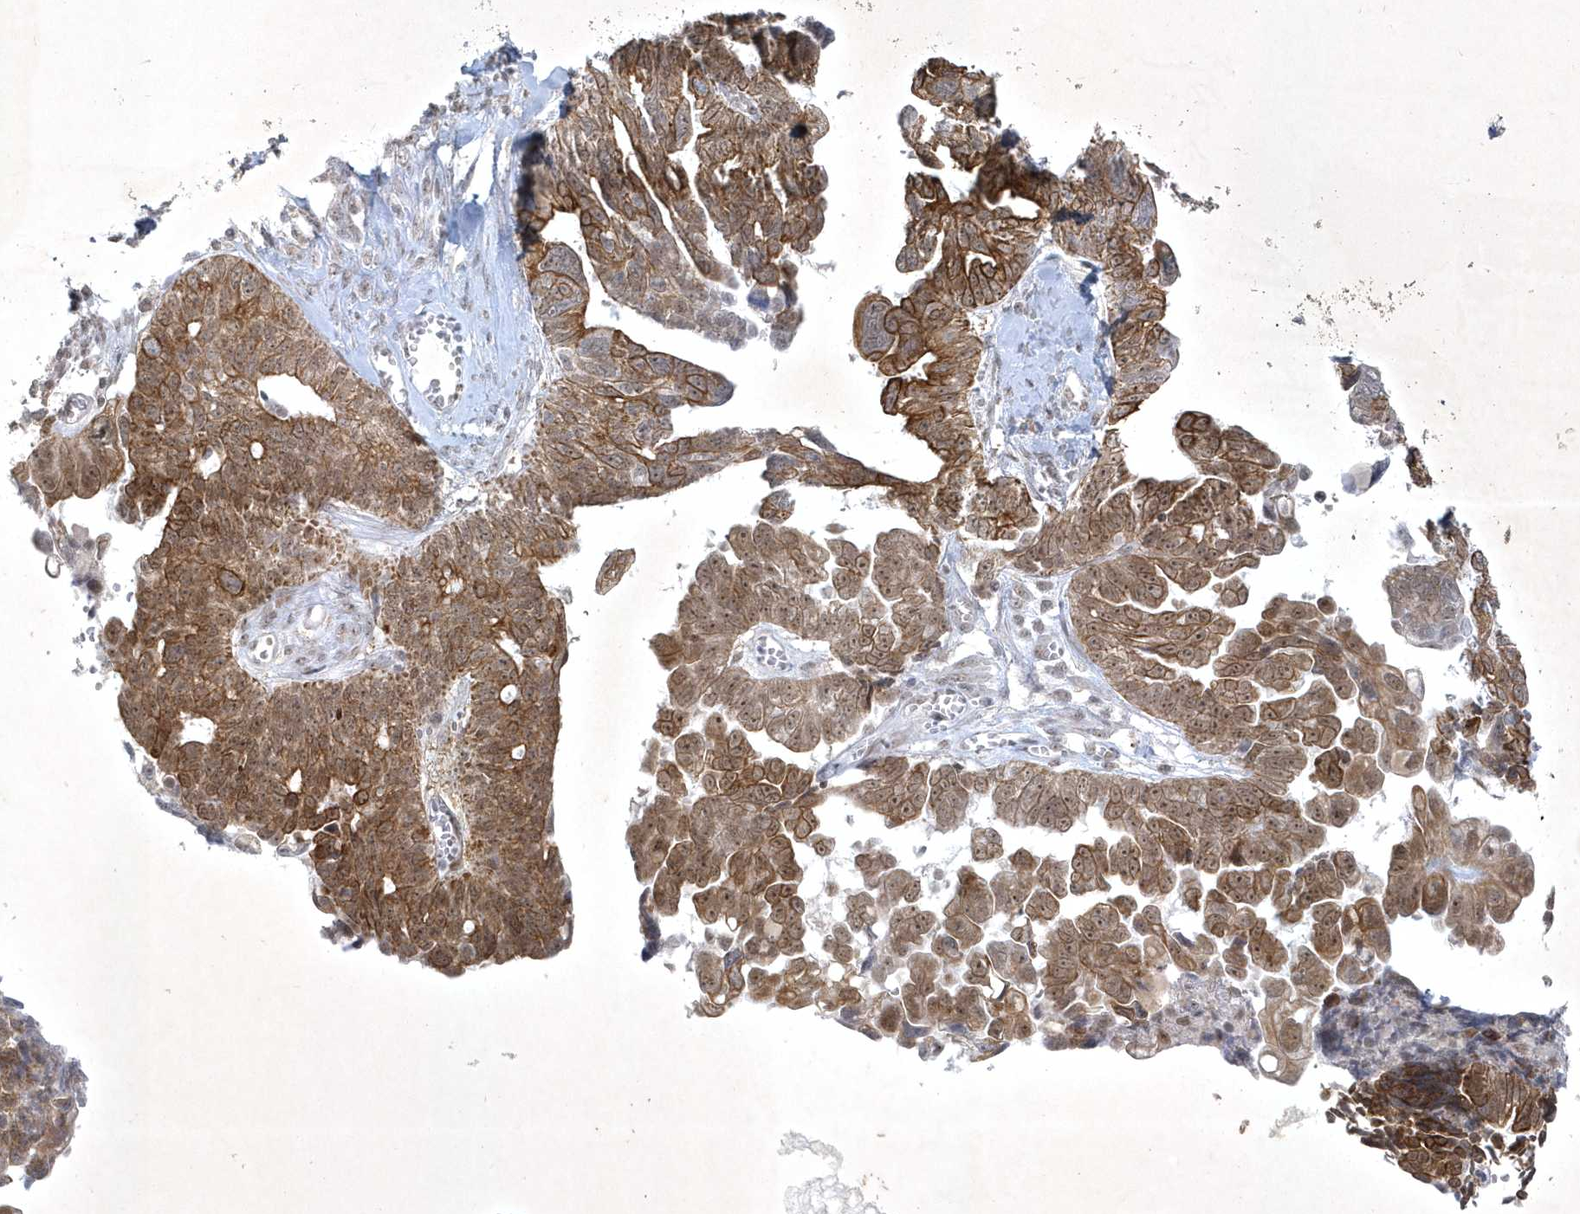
{"staining": {"intensity": "moderate", "quantity": ">75%", "location": "cytoplasmic/membranous,nuclear"}, "tissue": "ovarian cancer", "cell_type": "Tumor cells", "image_type": "cancer", "snomed": [{"axis": "morphology", "description": "Cystadenocarcinoma, serous, NOS"}, {"axis": "topography", "description": "Ovary"}], "caption": "DAB immunohistochemical staining of human ovarian cancer shows moderate cytoplasmic/membranous and nuclear protein staining in approximately >75% of tumor cells.", "gene": "ZBTB9", "patient": {"sex": "female", "age": 79}}